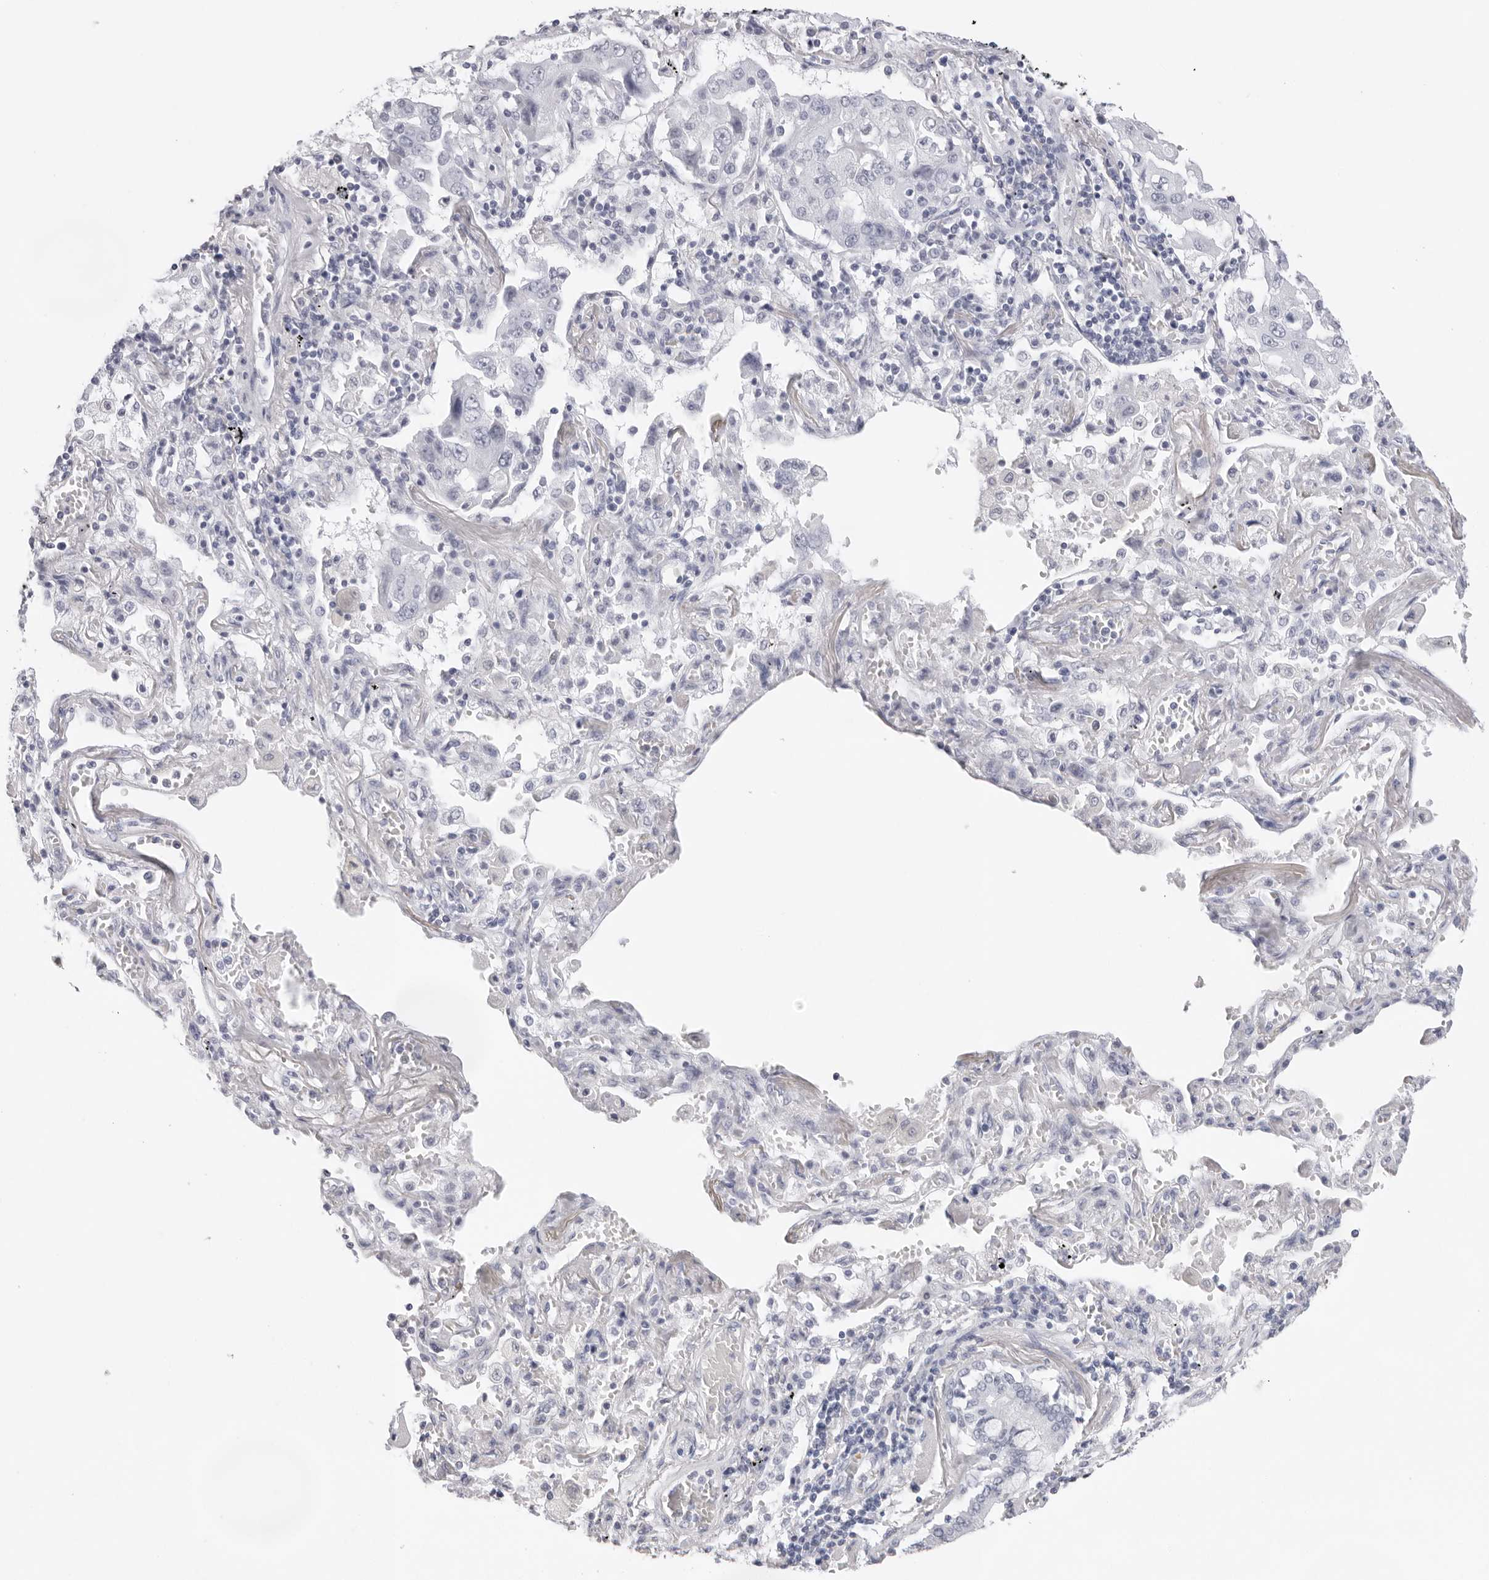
{"staining": {"intensity": "negative", "quantity": "none", "location": "none"}, "tissue": "lung cancer", "cell_type": "Tumor cells", "image_type": "cancer", "snomed": [{"axis": "morphology", "description": "Adenocarcinoma, NOS"}, {"axis": "topography", "description": "Lung"}], "caption": "Protein analysis of lung cancer (adenocarcinoma) shows no significant expression in tumor cells.", "gene": "CST5", "patient": {"sex": "female", "age": 65}}